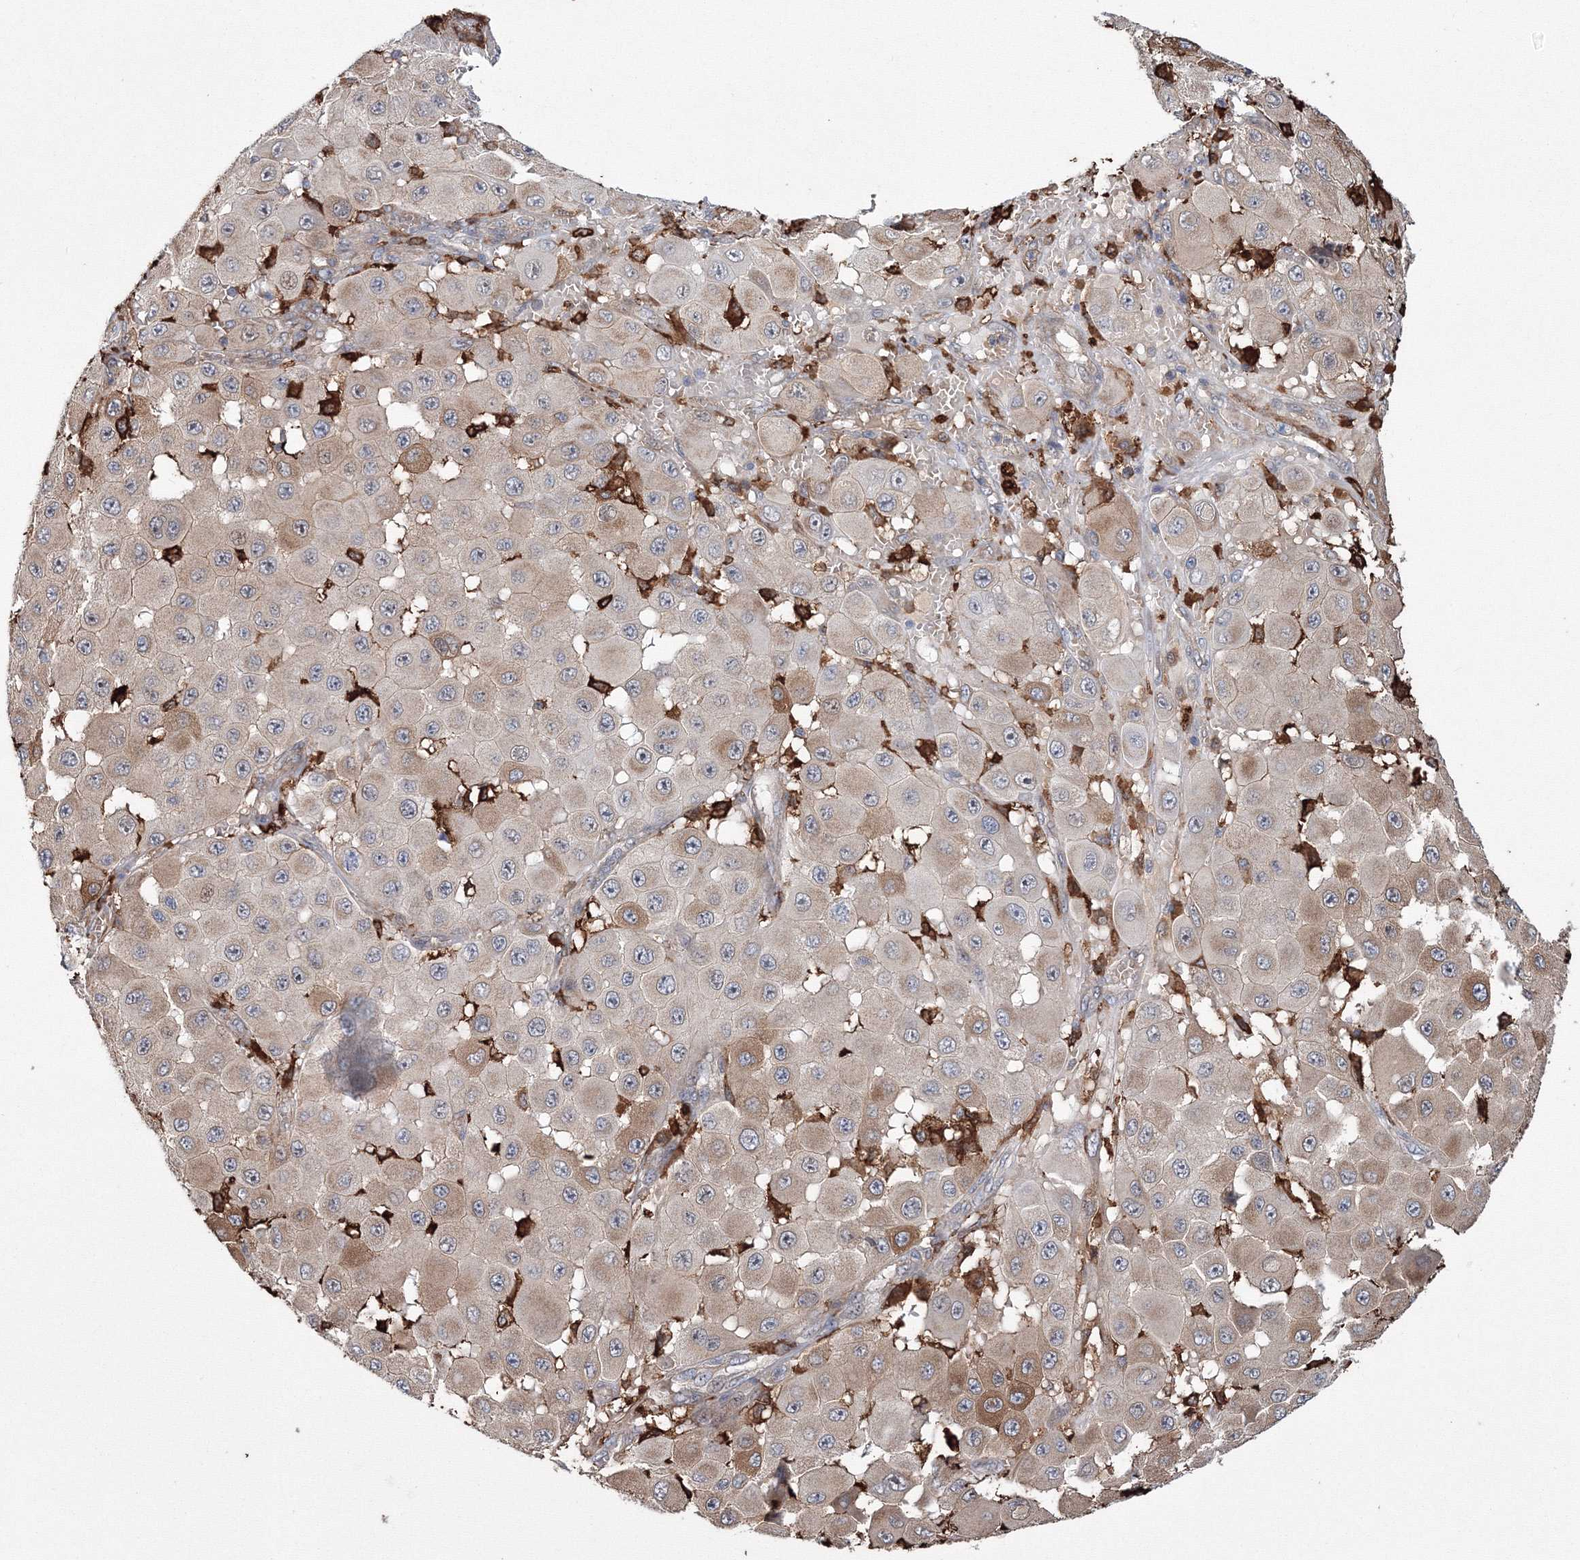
{"staining": {"intensity": "weak", "quantity": "25%-75%", "location": "cytoplasmic/membranous"}, "tissue": "melanoma", "cell_type": "Tumor cells", "image_type": "cancer", "snomed": [{"axis": "morphology", "description": "Malignant melanoma, NOS"}, {"axis": "topography", "description": "Skin"}], "caption": "Immunohistochemical staining of malignant melanoma shows low levels of weak cytoplasmic/membranous protein positivity in approximately 25%-75% of tumor cells. (DAB IHC, brown staining for protein, blue staining for nuclei).", "gene": "RANBP3L", "patient": {"sex": "female", "age": 81}}